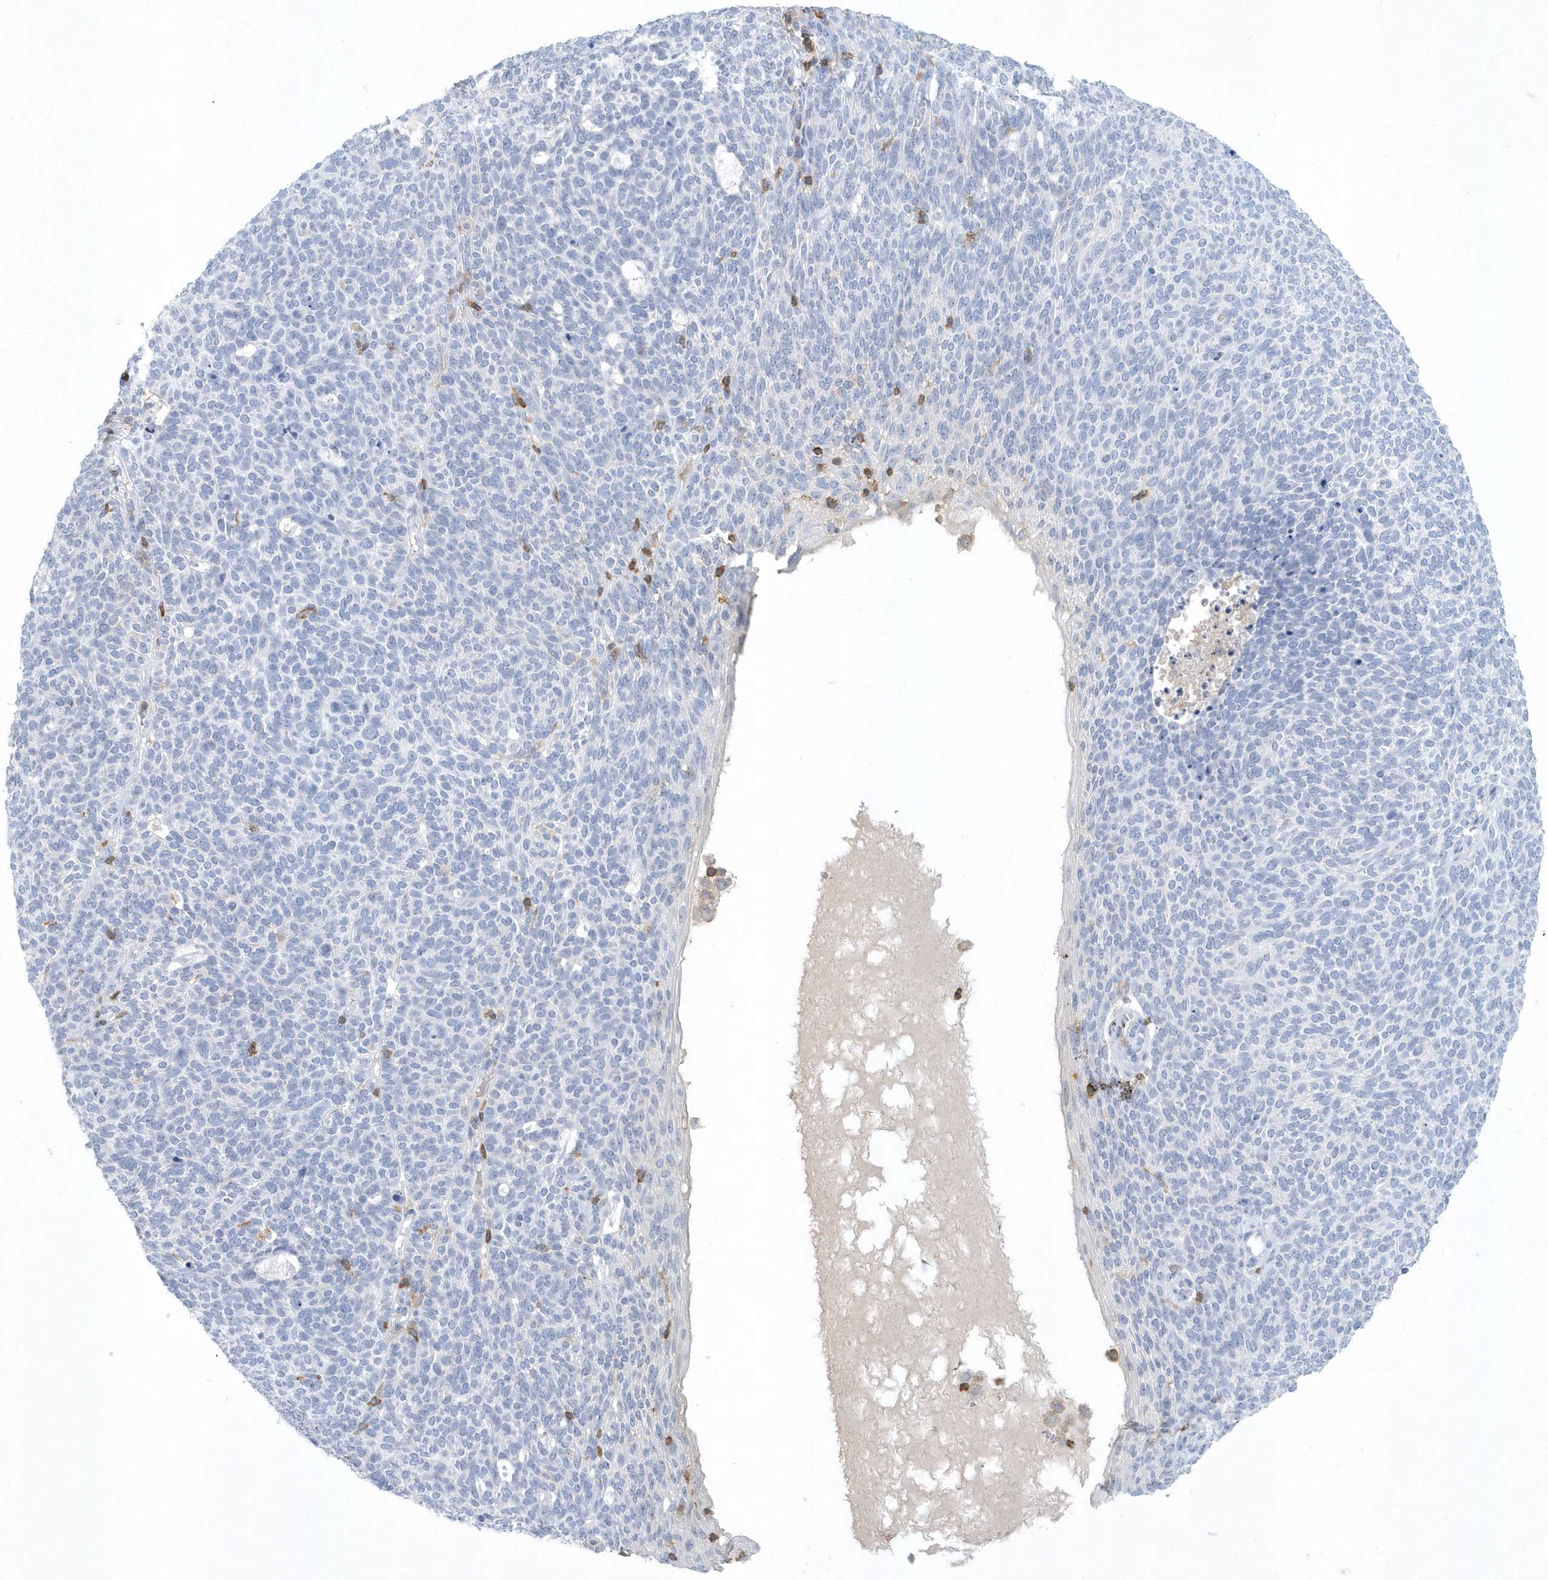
{"staining": {"intensity": "negative", "quantity": "none", "location": "none"}, "tissue": "skin cancer", "cell_type": "Tumor cells", "image_type": "cancer", "snomed": [{"axis": "morphology", "description": "Squamous cell carcinoma, NOS"}, {"axis": "topography", "description": "Skin"}], "caption": "High magnification brightfield microscopy of skin squamous cell carcinoma stained with DAB (3,3'-diaminobenzidine) (brown) and counterstained with hematoxylin (blue): tumor cells show no significant expression.", "gene": "PSD4", "patient": {"sex": "female", "age": 90}}